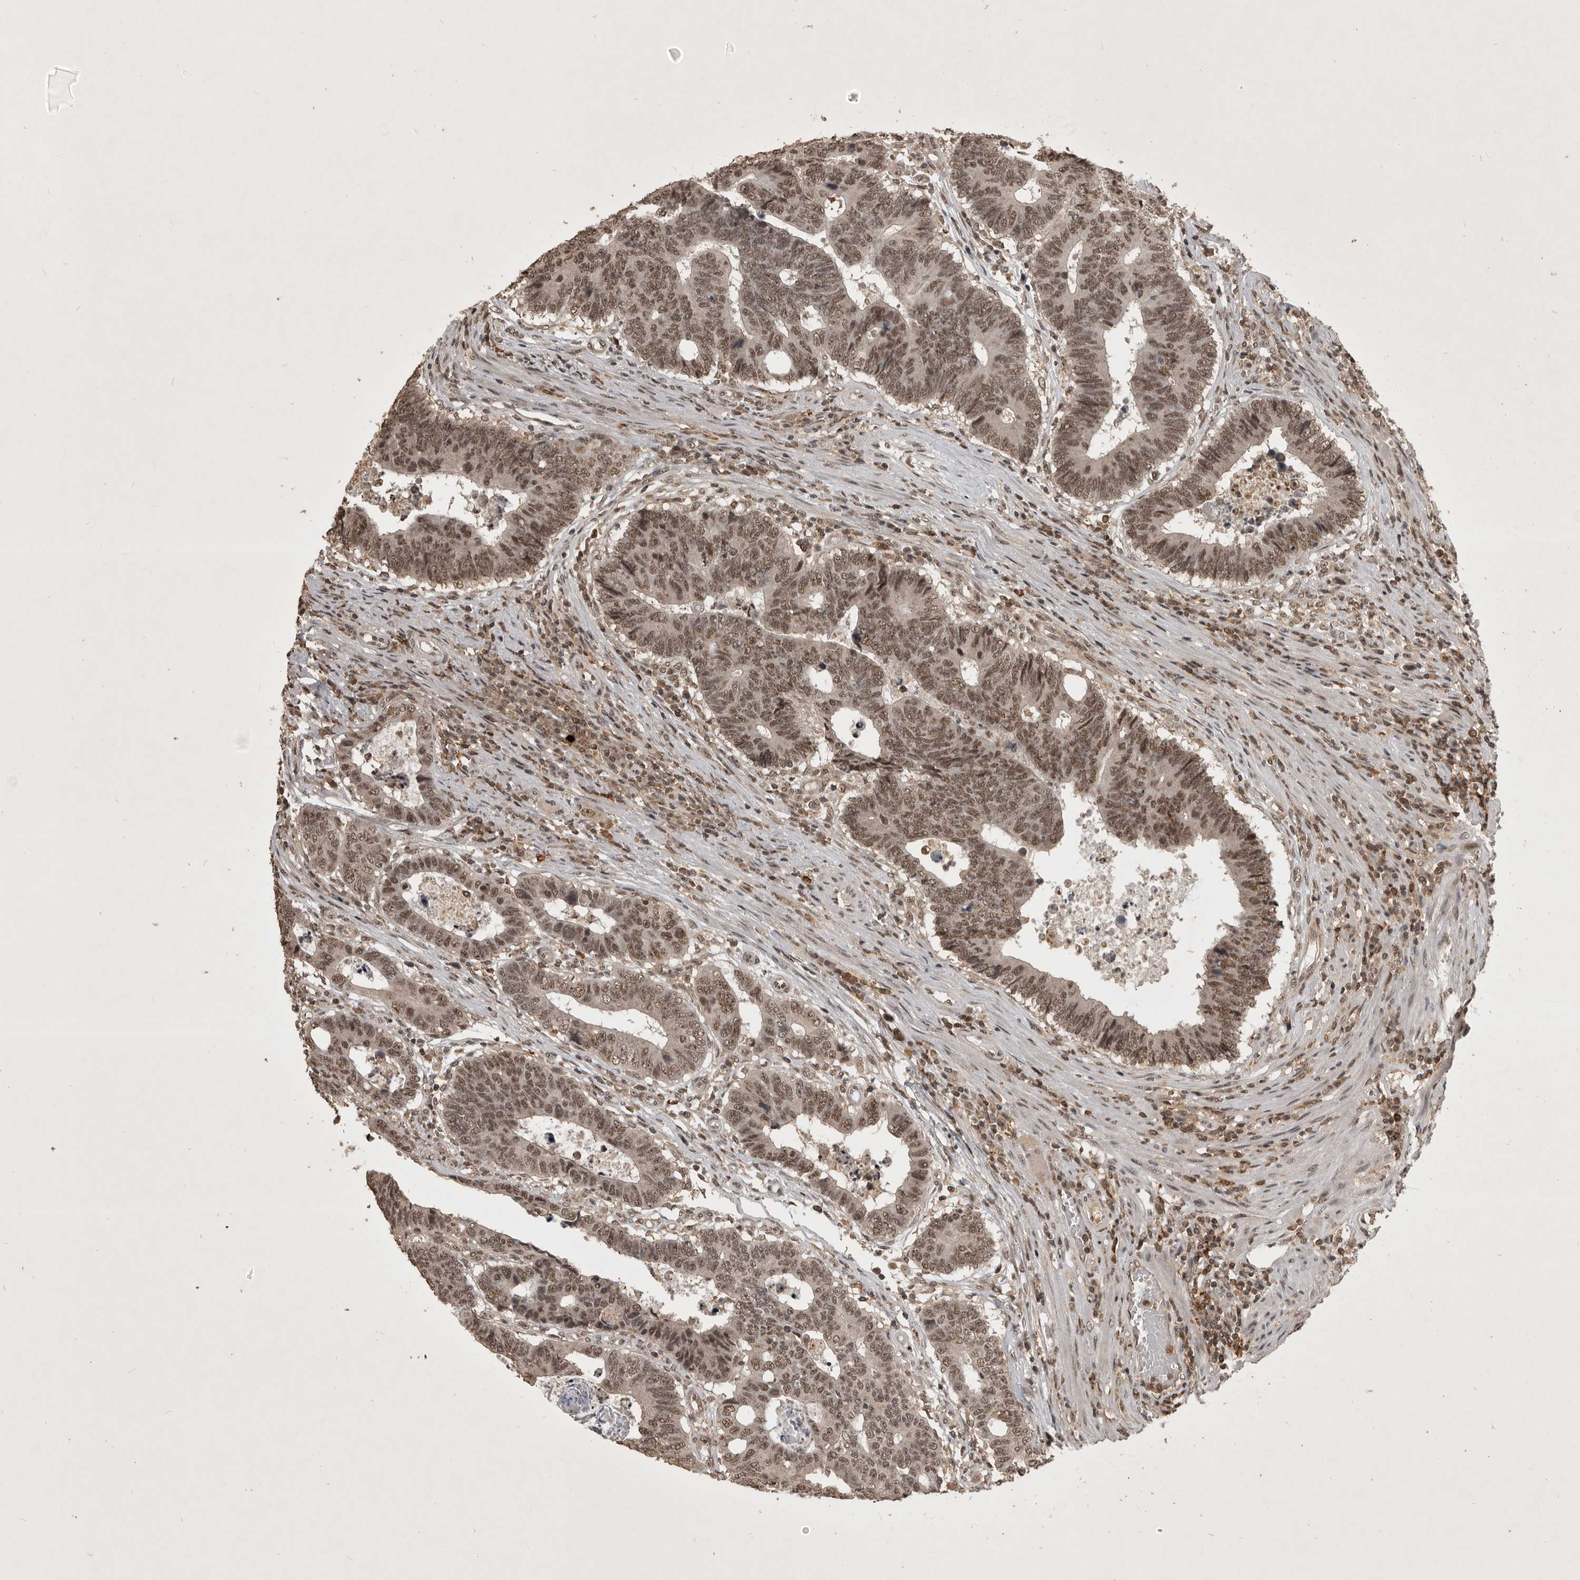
{"staining": {"intensity": "moderate", "quantity": ">75%", "location": "nuclear"}, "tissue": "colorectal cancer", "cell_type": "Tumor cells", "image_type": "cancer", "snomed": [{"axis": "morphology", "description": "Adenocarcinoma, NOS"}, {"axis": "topography", "description": "Rectum"}], "caption": "IHC (DAB) staining of human colorectal cancer shows moderate nuclear protein positivity in about >75% of tumor cells. IHC stains the protein of interest in brown and the nuclei are stained blue.", "gene": "CBLL1", "patient": {"sex": "male", "age": 84}}